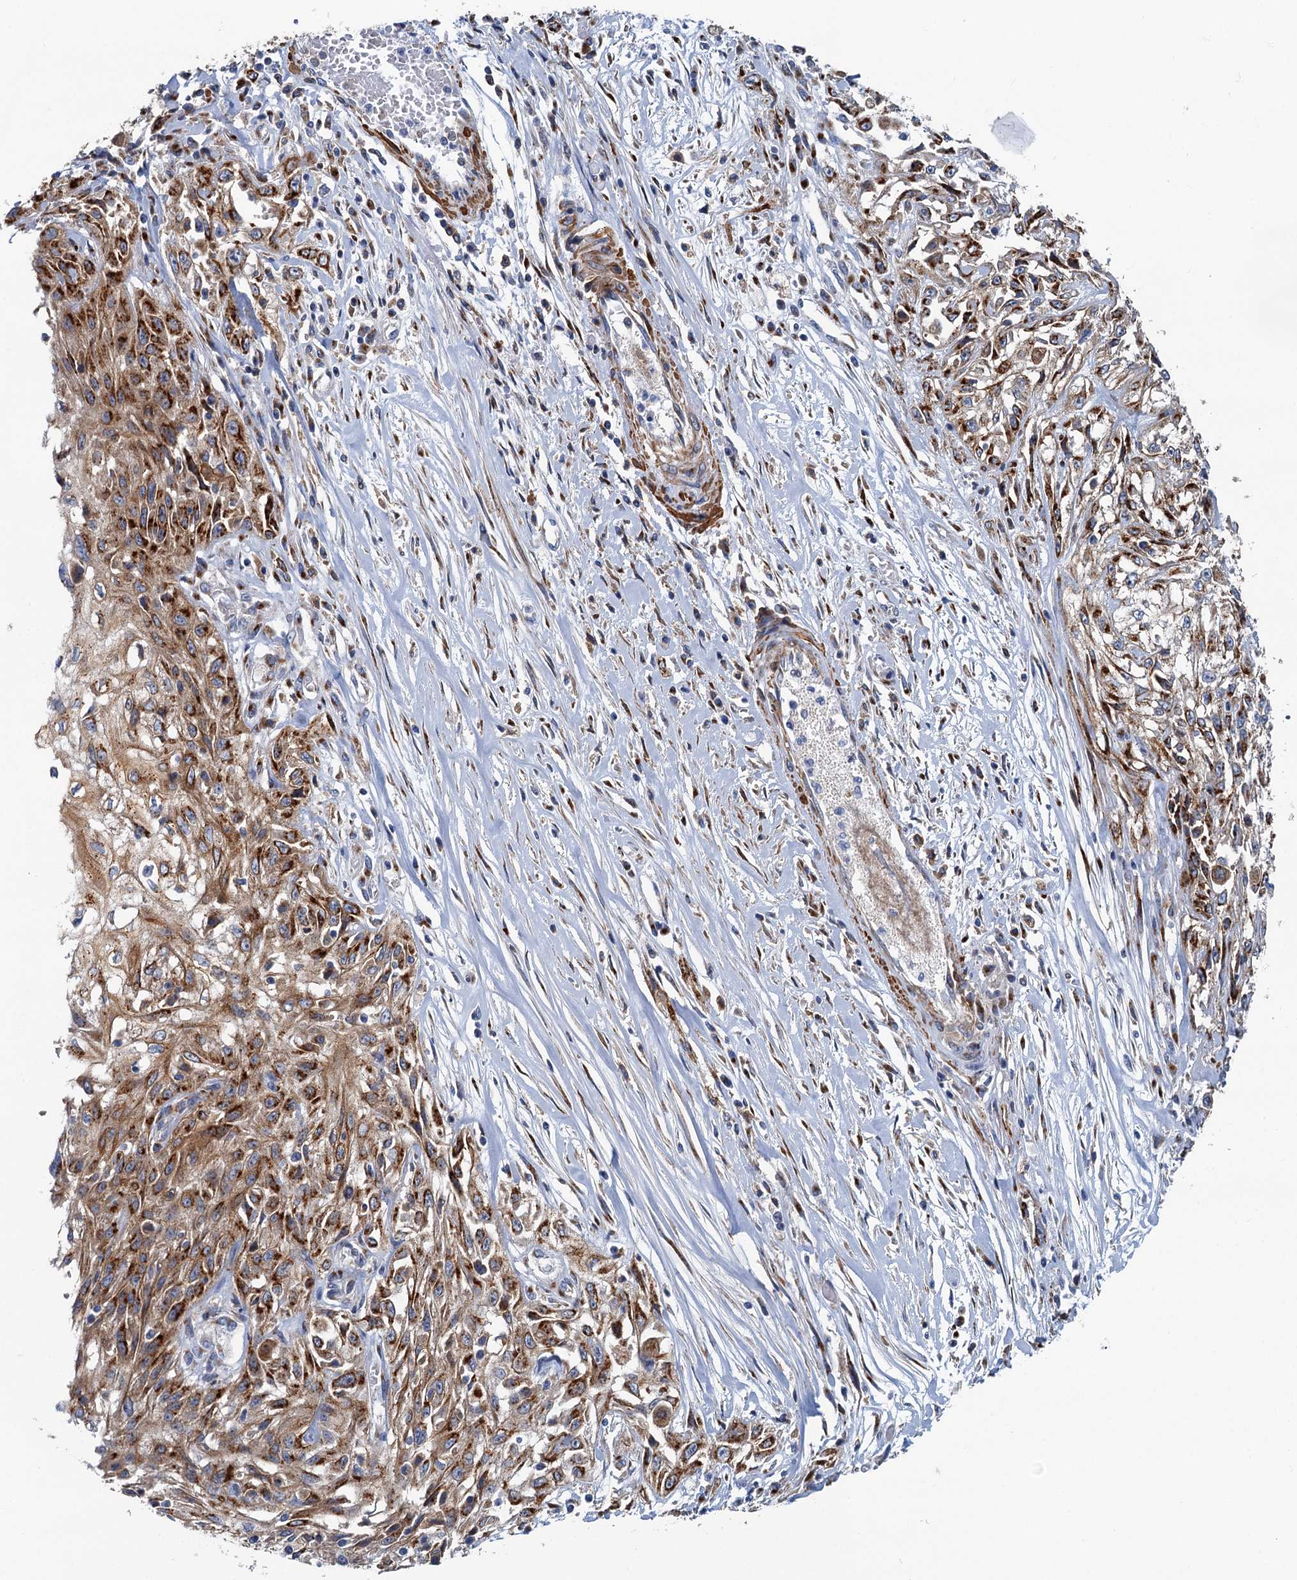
{"staining": {"intensity": "strong", "quantity": ">75%", "location": "cytoplasmic/membranous"}, "tissue": "skin cancer", "cell_type": "Tumor cells", "image_type": "cancer", "snomed": [{"axis": "morphology", "description": "Squamous cell carcinoma, NOS"}, {"axis": "morphology", "description": "Squamous cell carcinoma, metastatic, NOS"}, {"axis": "topography", "description": "Skin"}, {"axis": "topography", "description": "Lymph node"}], "caption": "Immunohistochemical staining of skin cancer exhibits high levels of strong cytoplasmic/membranous protein expression in approximately >75% of tumor cells. (brown staining indicates protein expression, while blue staining denotes nuclei).", "gene": "BET1L", "patient": {"sex": "male", "age": 75}}